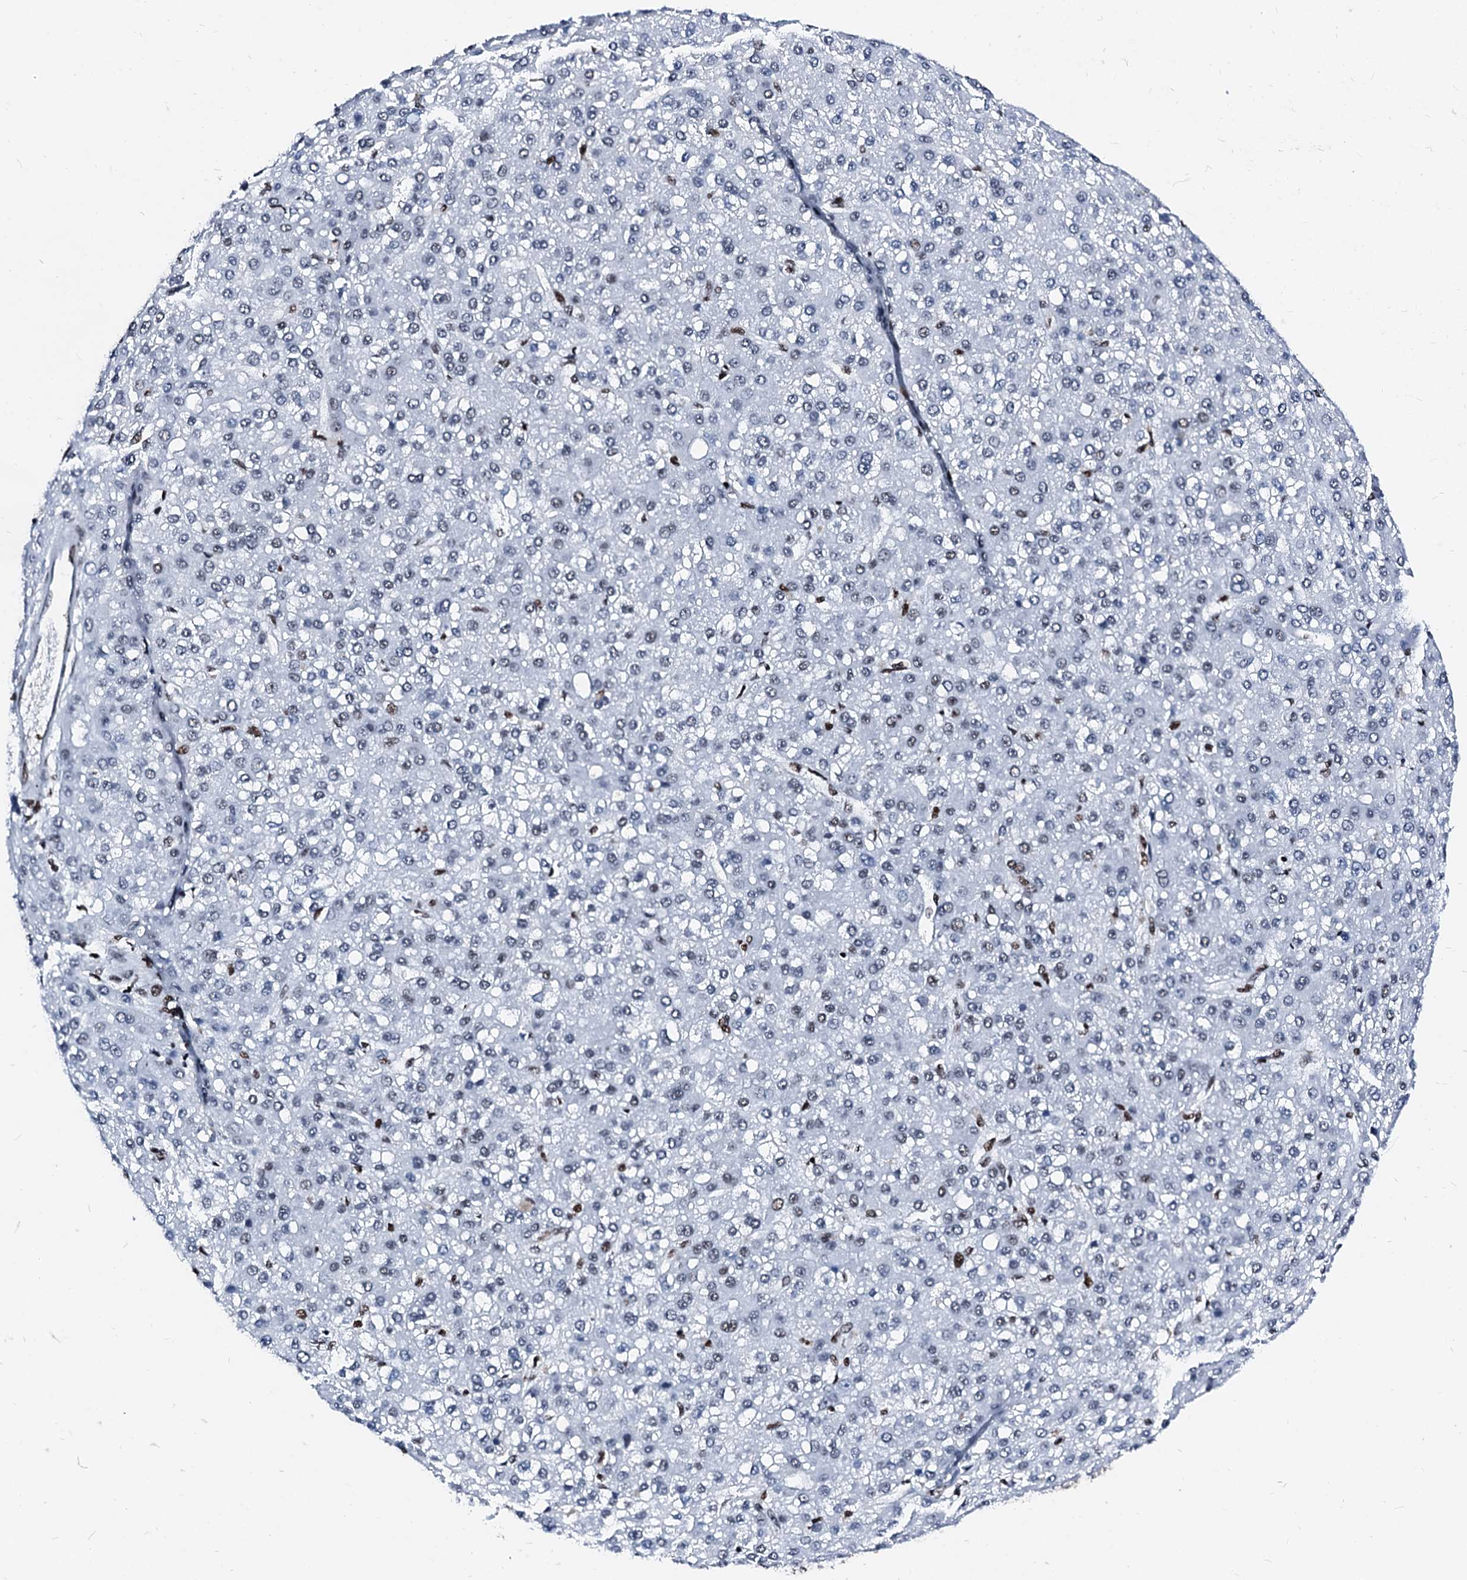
{"staining": {"intensity": "weak", "quantity": "<25%", "location": "nuclear"}, "tissue": "liver cancer", "cell_type": "Tumor cells", "image_type": "cancer", "snomed": [{"axis": "morphology", "description": "Carcinoma, Hepatocellular, NOS"}, {"axis": "topography", "description": "Liver"}], "caption": "Micrograph shows no significant protein staining in tumor cells of liver cancer.", "gene": "RALY", "patient": {"sex": "male", "age": 67}}